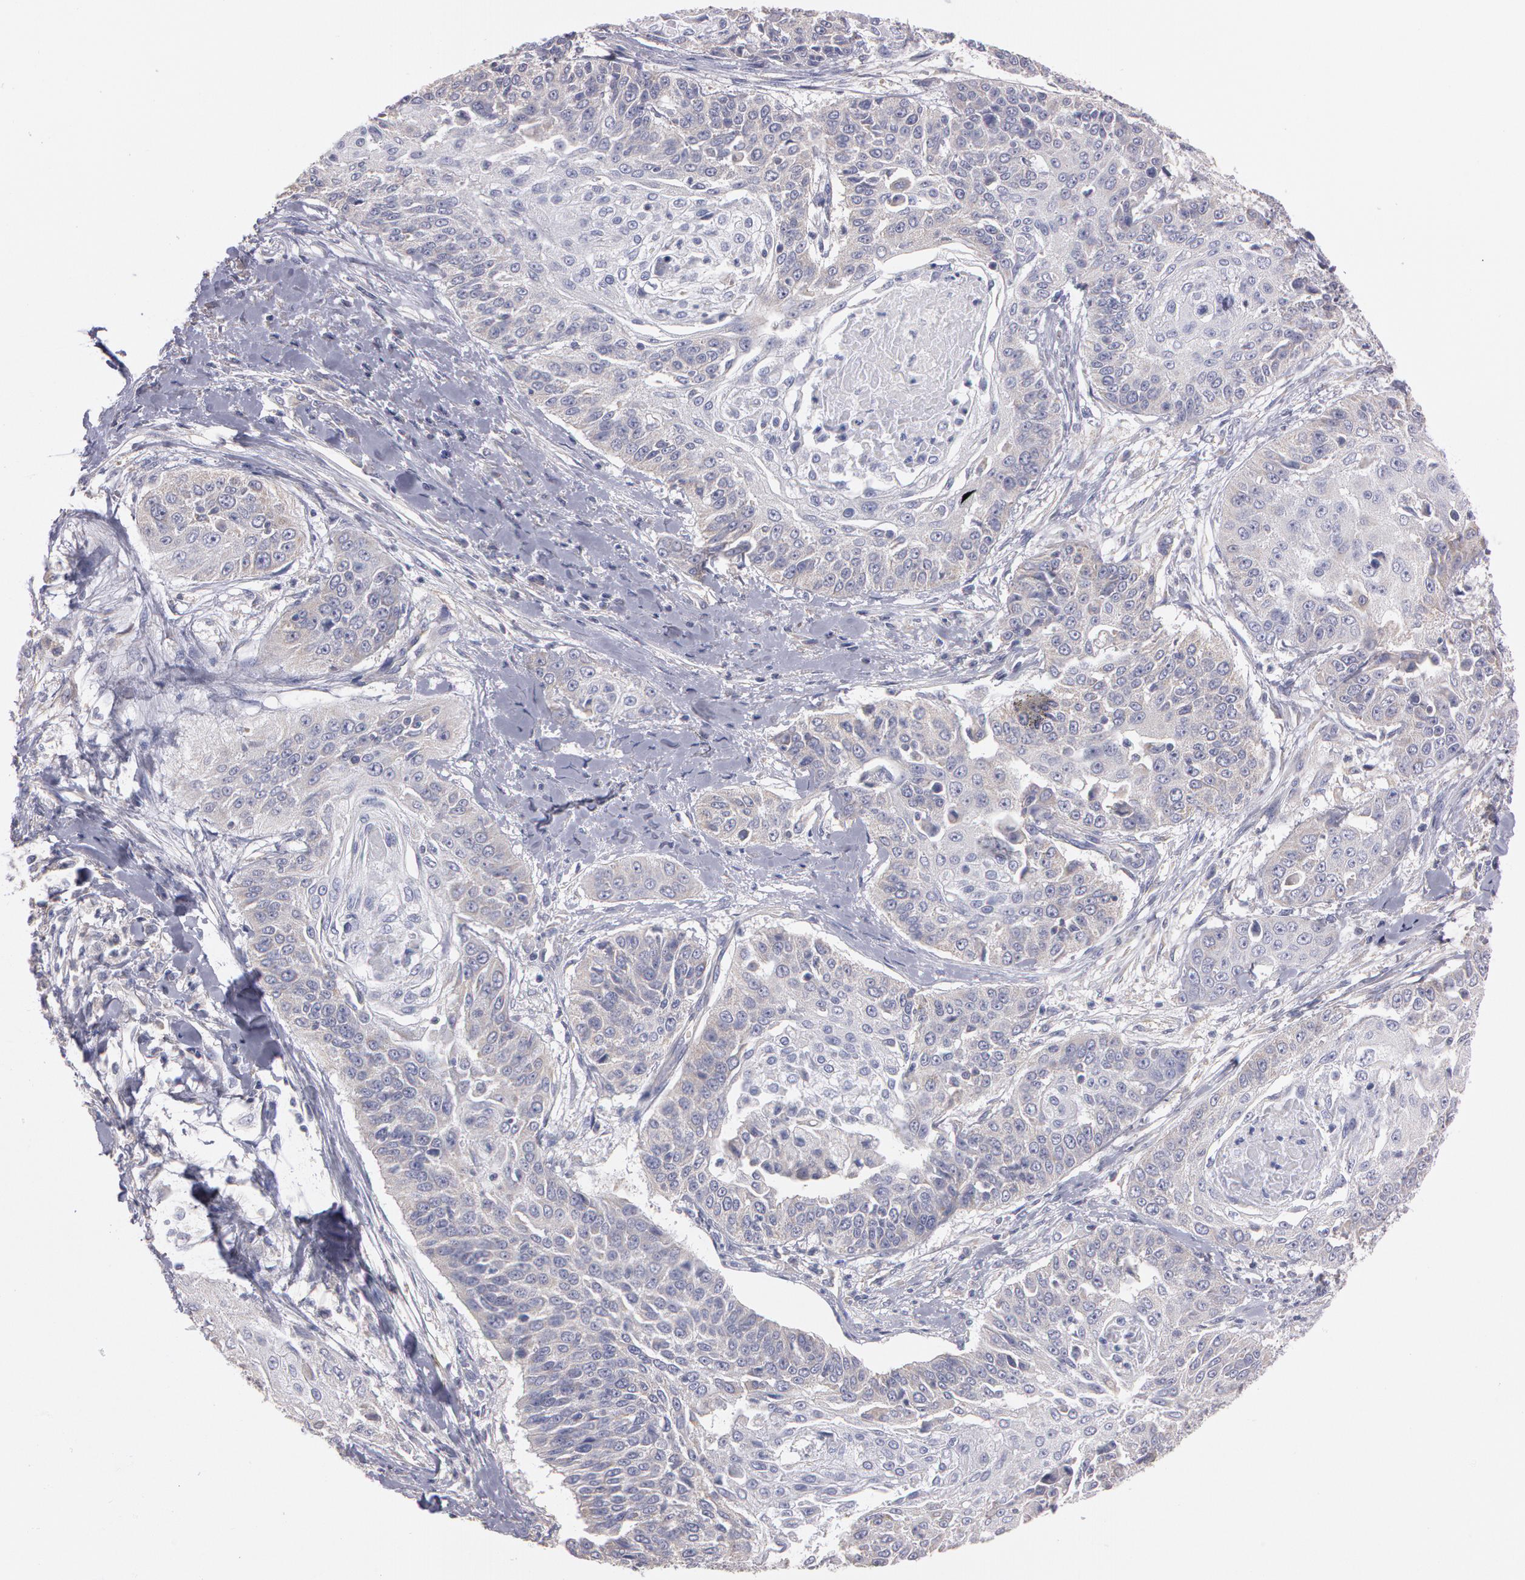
{"staining": {"intensity": "negative", "quantity": "none", "location": "none"}, "tissue": "cervical cancer", "cell_type": "Tumor cells", "image_type": "cancer", "snomed": [{"axis": "morphology", "description": "Squamous cell carcinoma, NOS"}, {"axis": "topography", "description": "Cervix"}], "caption": "There is no significant positivity in tumor cells of cervical squamous cell carcinoma.", "gene": "NEK9", "patient": {"sex": "female", "age": 64}}